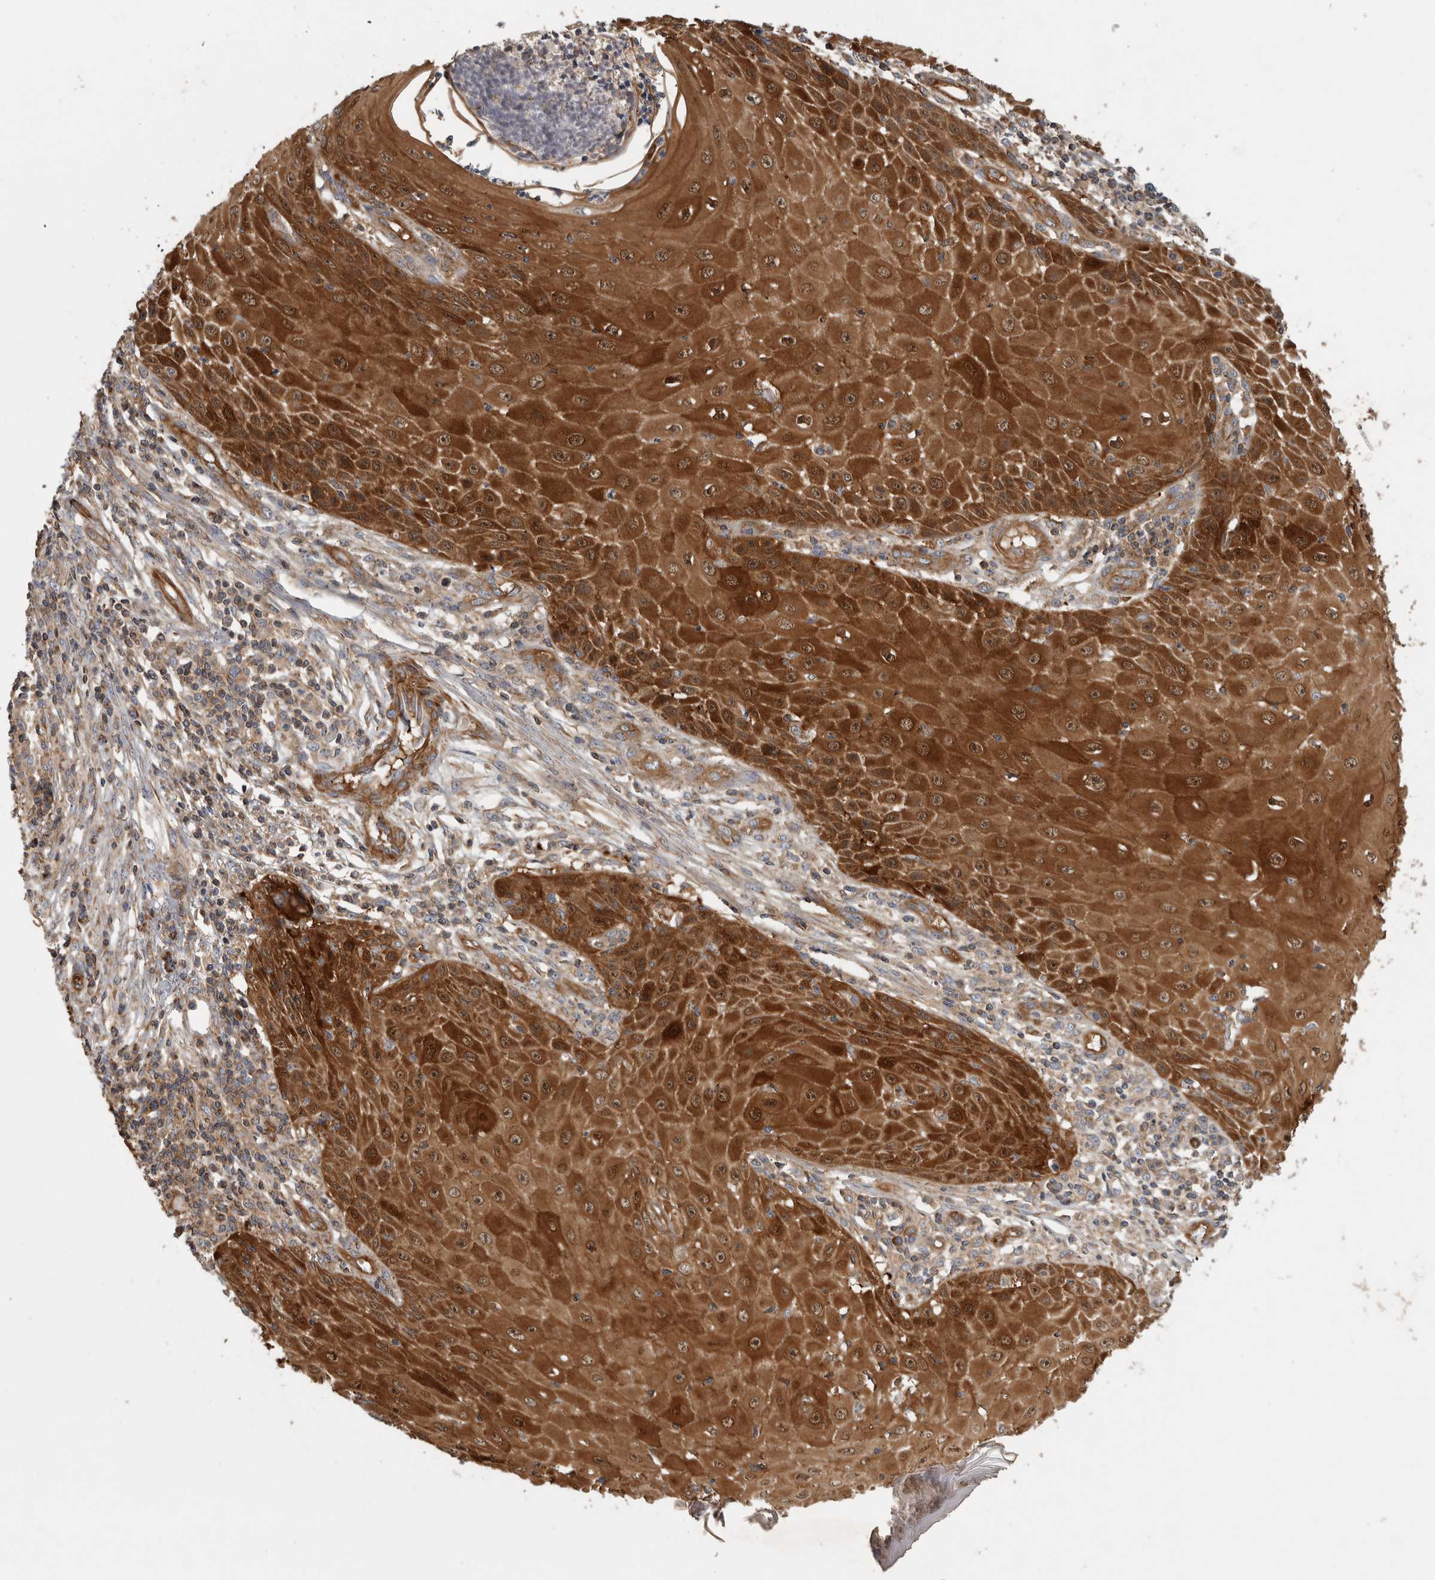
{"staining": {"intensity": "strong", "quantity": ">75%", "location": "cytoplasmic/membranous"}, "tissue": "skin cancer", "cell_type": "Tumor cells", "image_type": "cancer", "snomed": [{"axis": "morphology", "description": "Squamous cell carcinoma, NOS"}, {"axis": "topography", "description": "Skin"}], "caption": "The micrograph displays a brown stain indicating the presence of a protein in the cytoplasmic/membranous of tumor cells in skin cancer.", "gene": "SFXN2", "patient": {"sex": "female", "age": 73}}